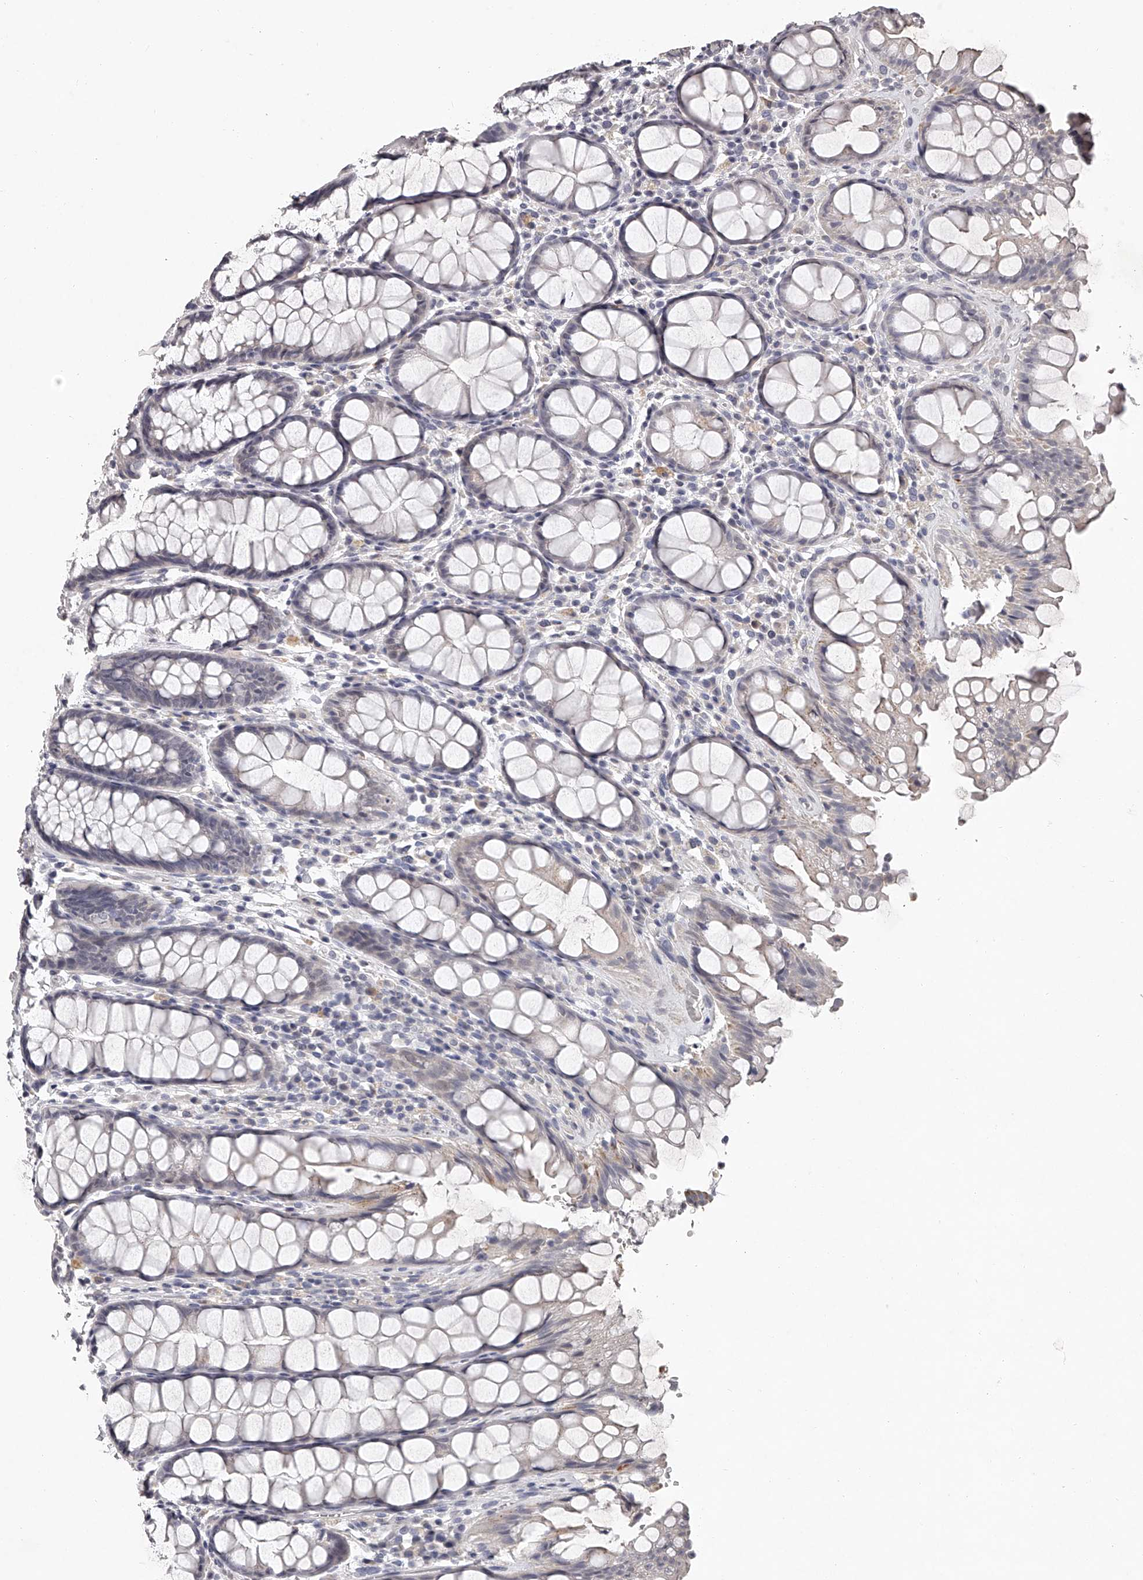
{"staining": {"intensity": "negative", "quantity": "none", "location": "none"}, "tissue": "rectum", "cell_type": "Glandular cells", "image_type": "normal", "snomed": [{"axis": "morphology", "description": "Normal tissue, NOS"}, {"axis": "topography", "description": "Rectum"}], "caption": "High power microscopy image of an IHC micrograph of benign rectum, revealing no significant expression in glandular cells.", "gene": "NT5DC1", "patient": {"sex": "male", "age": 64}}